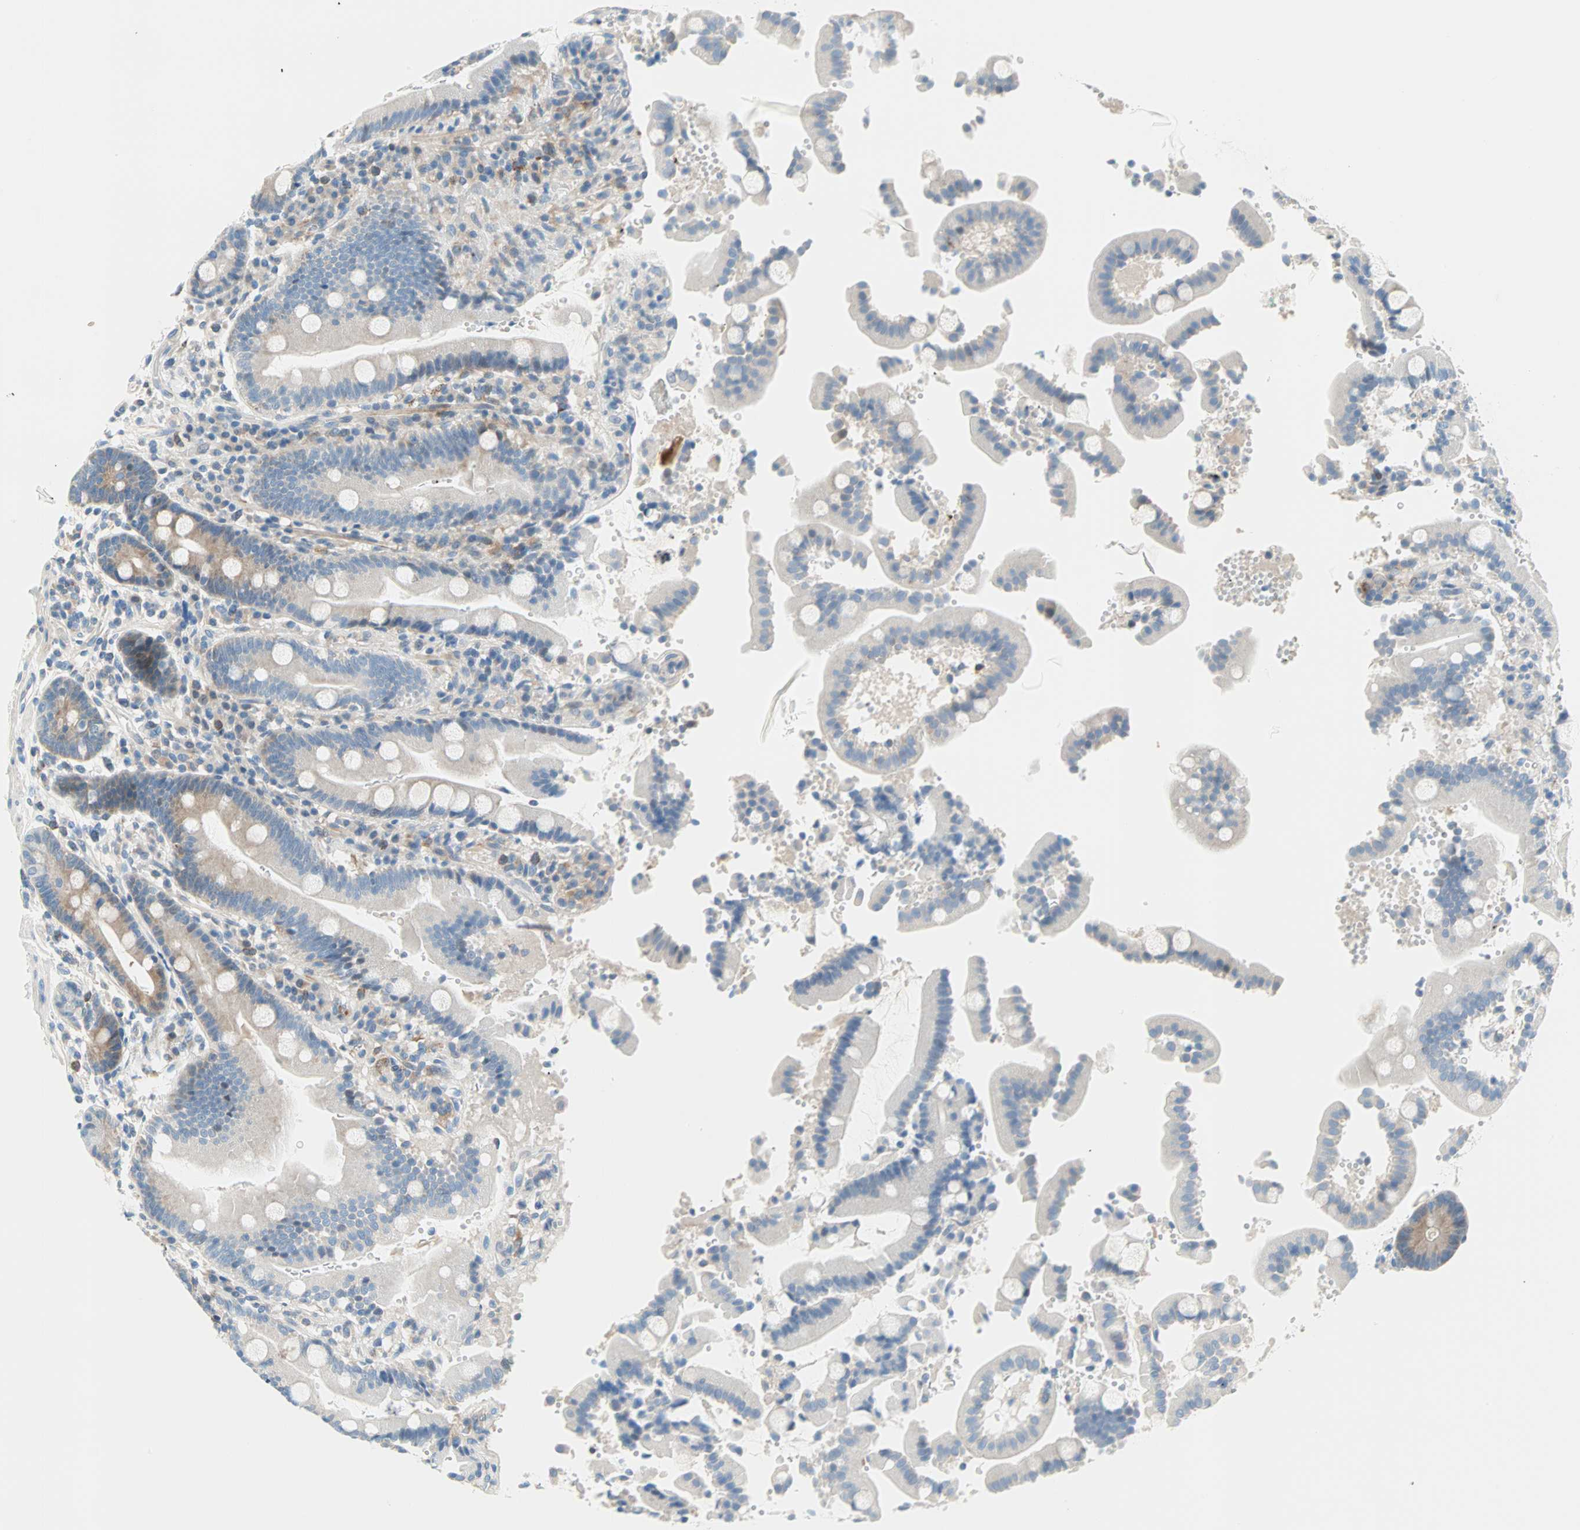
{"staining": {"intensity": "weak", "quantity": "<25%", "location": "cytoplasmic/membranous"}, "tissue": "duodenum", "cell_type": "Glandular cells", "image_type": "normal", "snomed": [{"axis": "morphology", "description": "Normal tissue, NOS"}, {"axis": "topography", "description": "Small intestine, NOS"}], "caption": "Protein analysis of unremarkable duodenum displays no significant staining in glandular cells.", "gene": "TMEM163", "patient": {"sex": "female", "age": 71}}